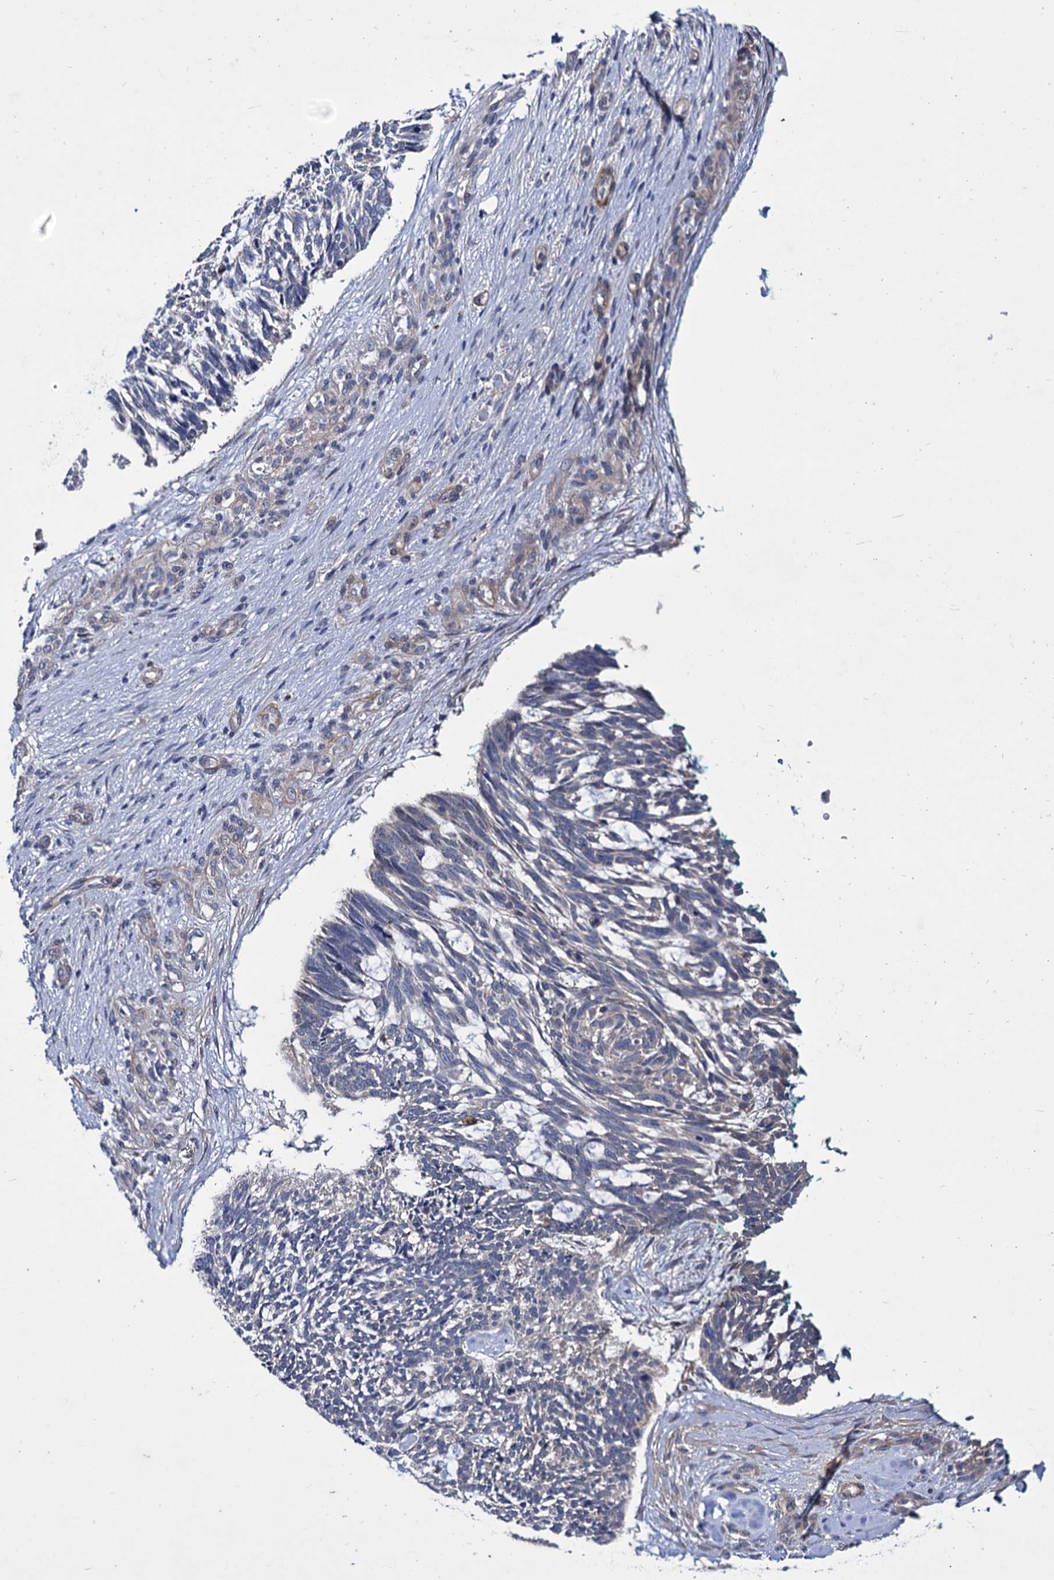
{"staining": {"intensity": "negative", "quantity": "none", "location": "none"}, "tissue": "skin cancer", "cell_type": "Tumor cells", "image_type": "cancer", "snomed": [{"axis": "morphology", "description": "Basal cell carcinoma"}, {"axis": "topography", "description": "Skin"}], "caption": "Basal cell carcinoma (skin) stained for a protein using immunohistochemistry (IHC) exhibits no expression tumor cells.", "gene": "AXL", "patient": {"sex": "male", "age": 88}}